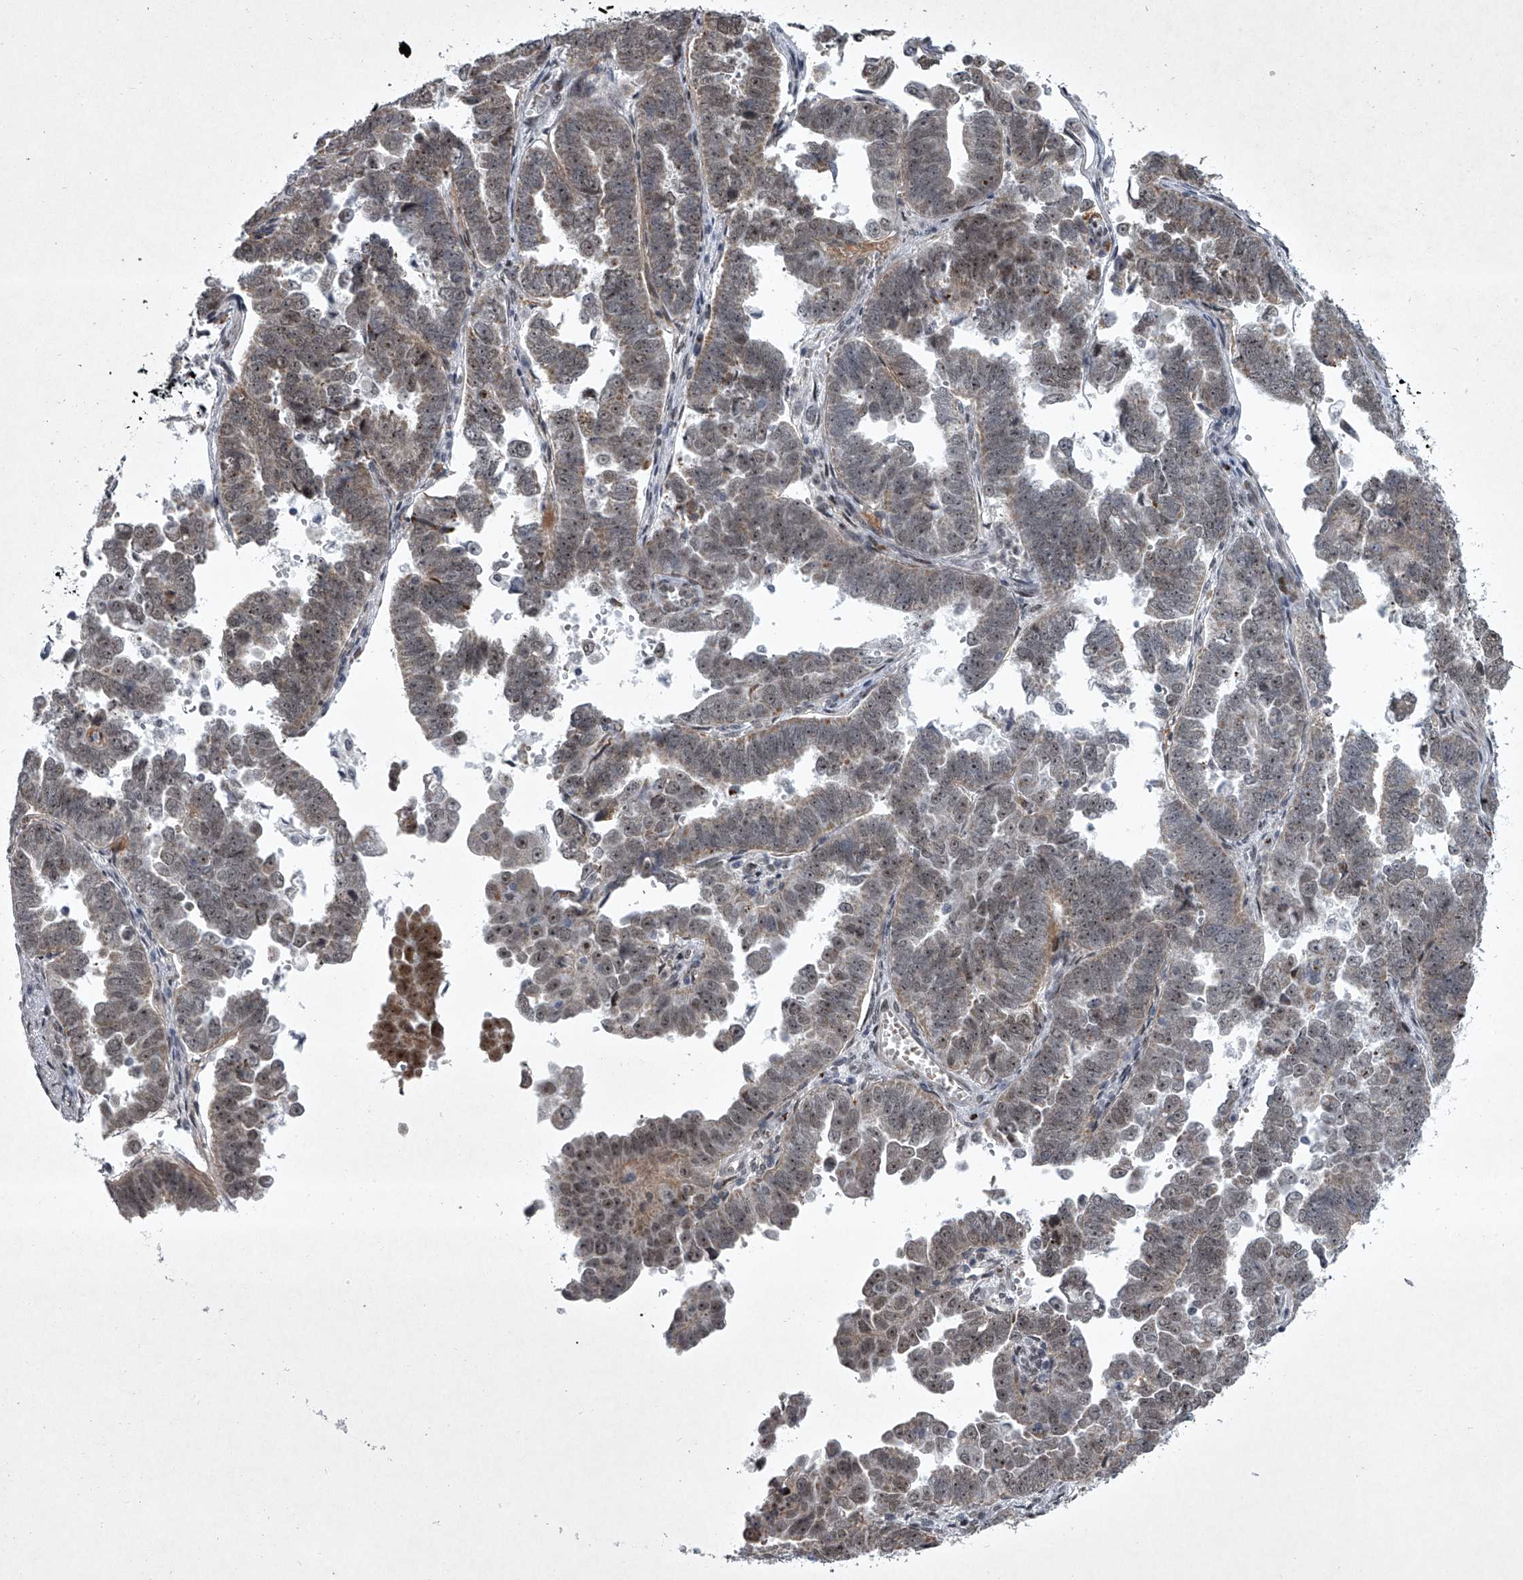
{"staining": {"intensity": "moderate", "quantity": "25%-75%", "location": "cytoplasmic/membranous,nuclear"}, "tissue": "endometrial cancer", "cell_type": "Tumor cells", "image_type": "cancer", "snomed": [{"axis": "morphology", "description": "Adenocarcinoma, NOS"}, {"axis": "topography", "description": "Endometrium"}], "caption": "Moderate cytoplasmic/membranous and nuclear protein staining is present in about 25%-75% of tumor cells in endometrial cancer.", "gene": "MLLT1", "patient": {"sex": "female", "age": 75}}